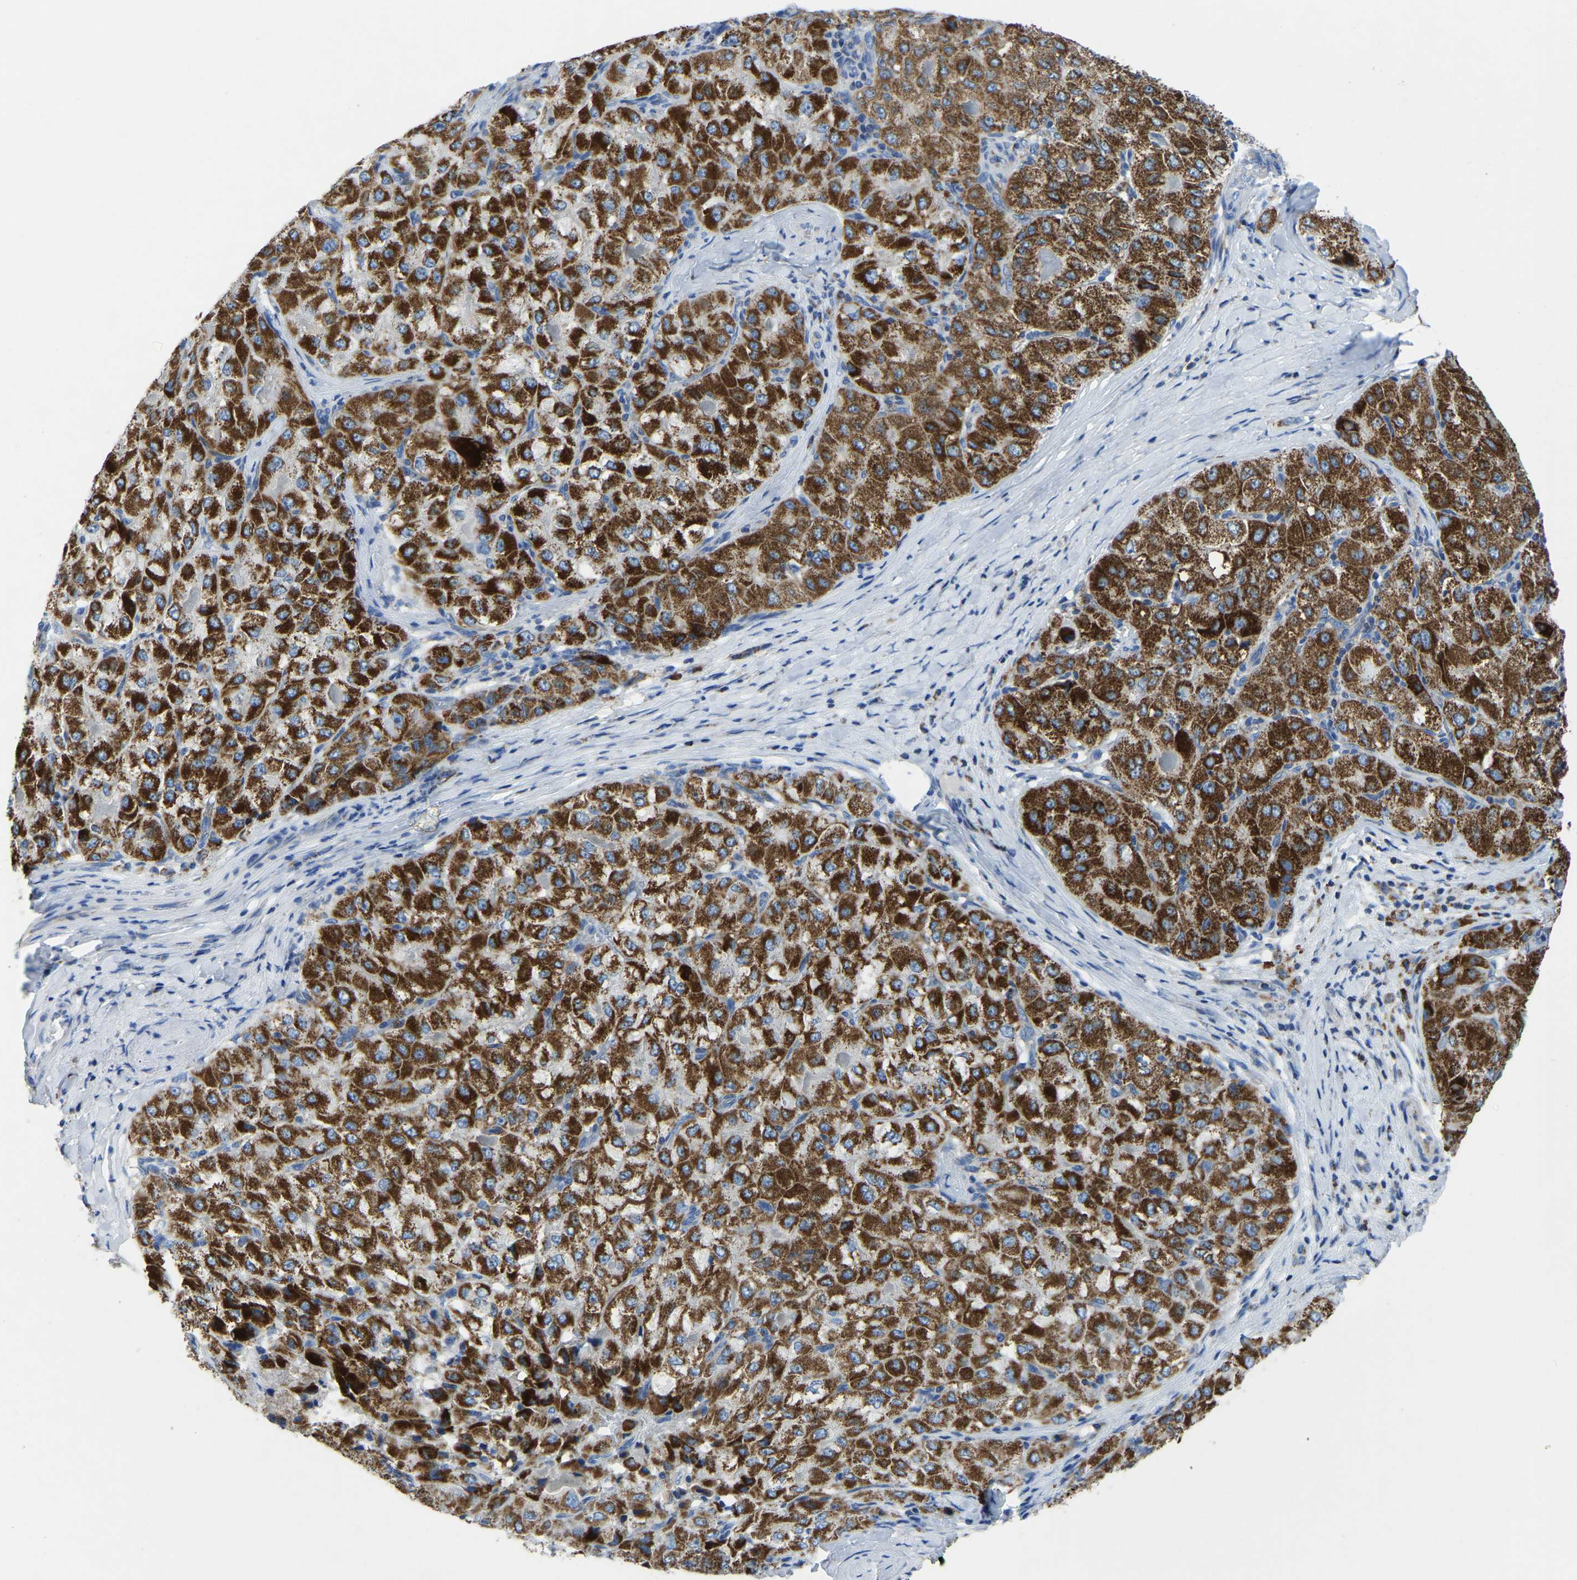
{"staining": {"intensity": "strong", "quantity": ">75%", "location": "cytoplasmic/membranous"}, "tissue": "liver cancer", "cell_type": "Tumor cells", "image_type": "cancer", "snomed": [{"axis": "morphology", "description": "Carcinoma, Hepatocellular, NOS"}, {"axis": "topography", "description": "Liver"}], "caption": "Strong cytoplasmic/membranous staining is identified in approximately >75% of tumor cells in liver cancer (hepatocellular carcinoma). (brown staining indicates protein expression, while blue staining denotes nuclei).", "gene": "ETFA", "patient": {"sex": "male", "age": 80}}